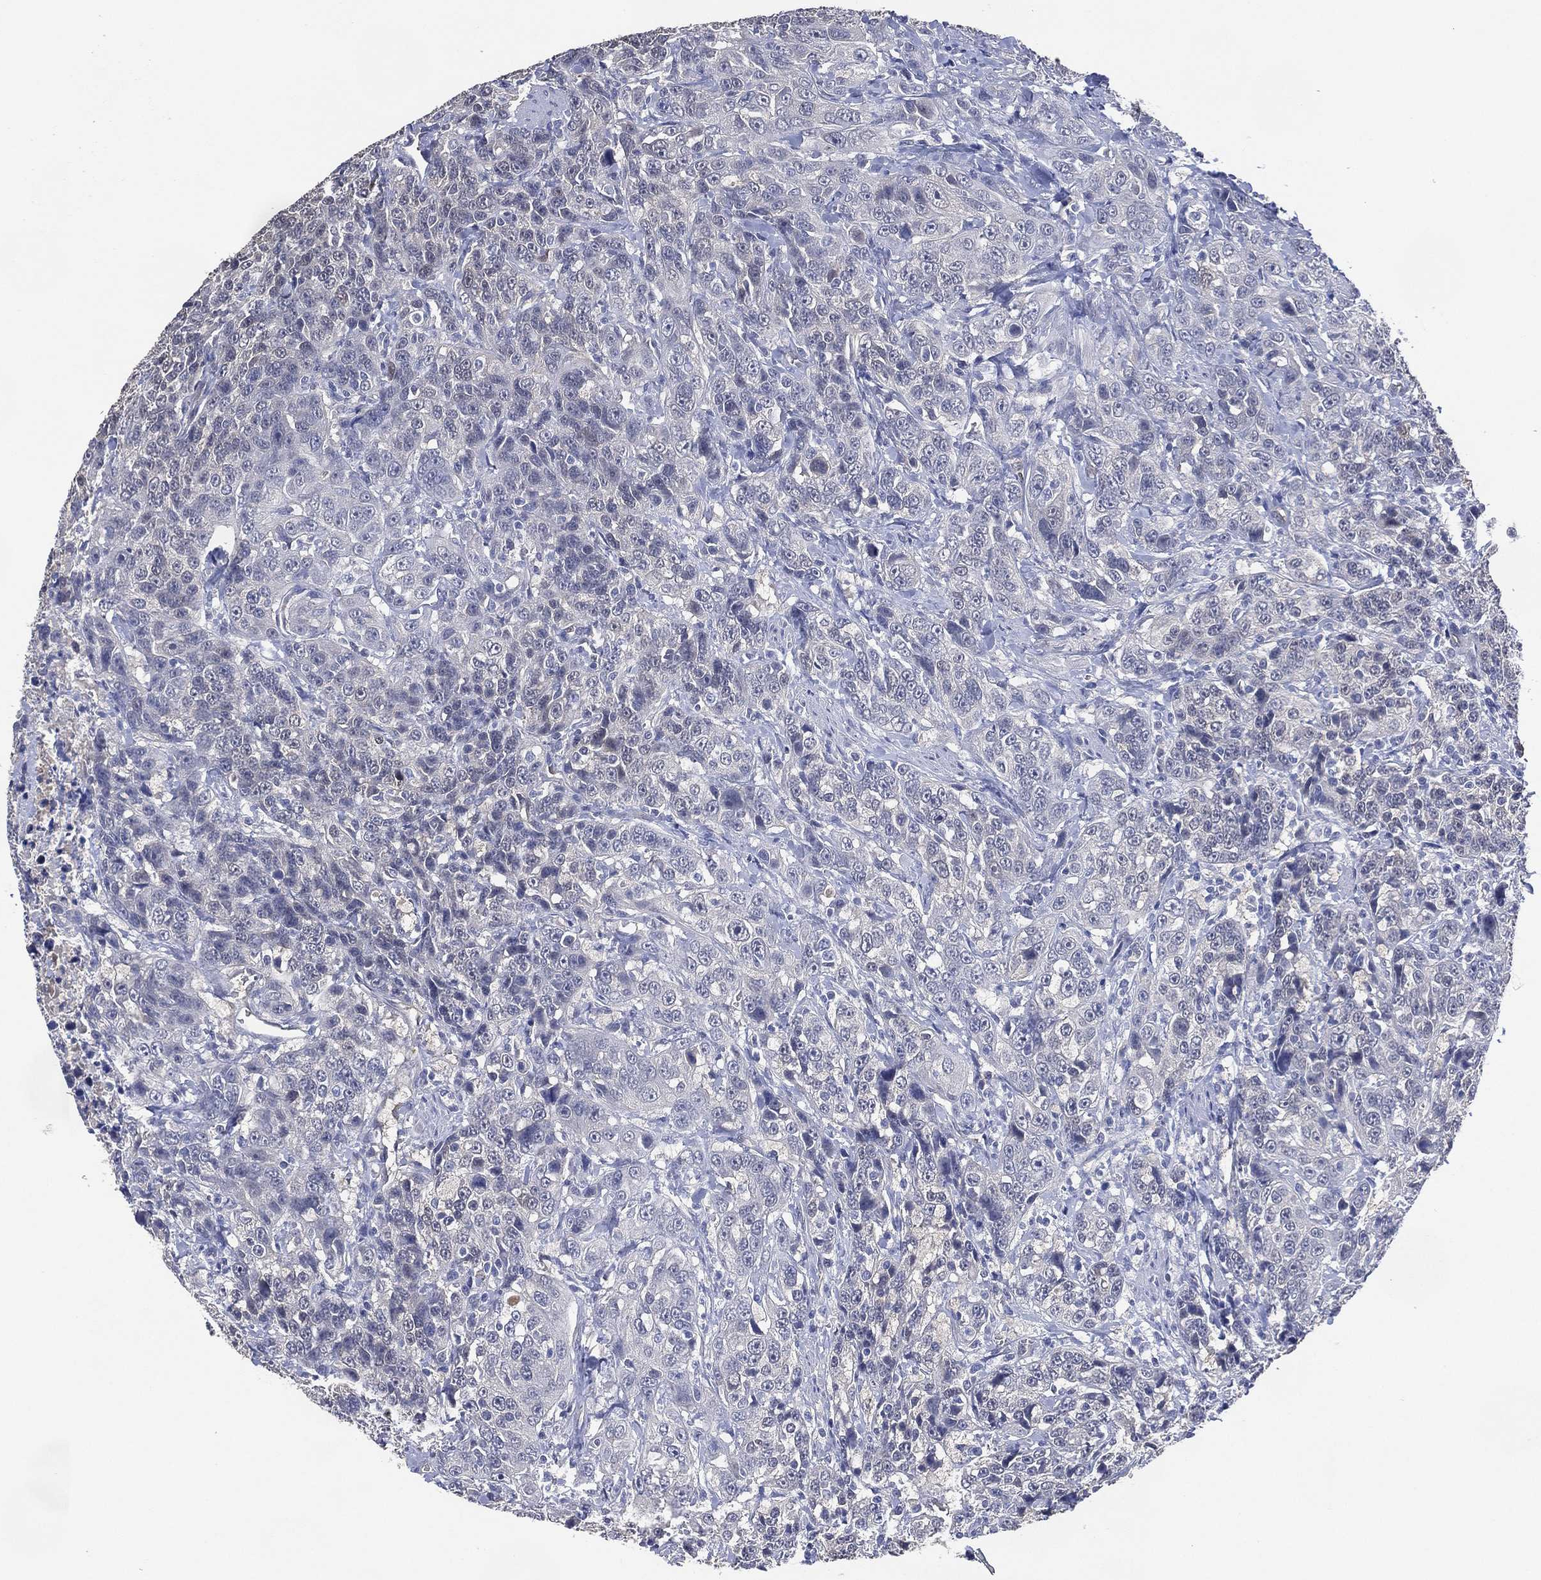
{"staining": {"intensity": "negative", "quantity": "none", "location": "none"}, "tissue": "urothelial cancer", "cell_type": "Tumor cells", "image_type": "cancer", "snomed": [{"axis": "morphology", "description": "Urothelial carcinoma, NOS"}, {"axis": "morphology", "description": "Urothelial carcinoma, High grade"}, {"axis": "topography", "description": "Urinary bladder"}], "caption": "The image demonstrates no significant staining in tumor cells of high-grade urothelial carcinoma.", "gene": "AK1", "patient": {"sex": "female", "age": 73}}